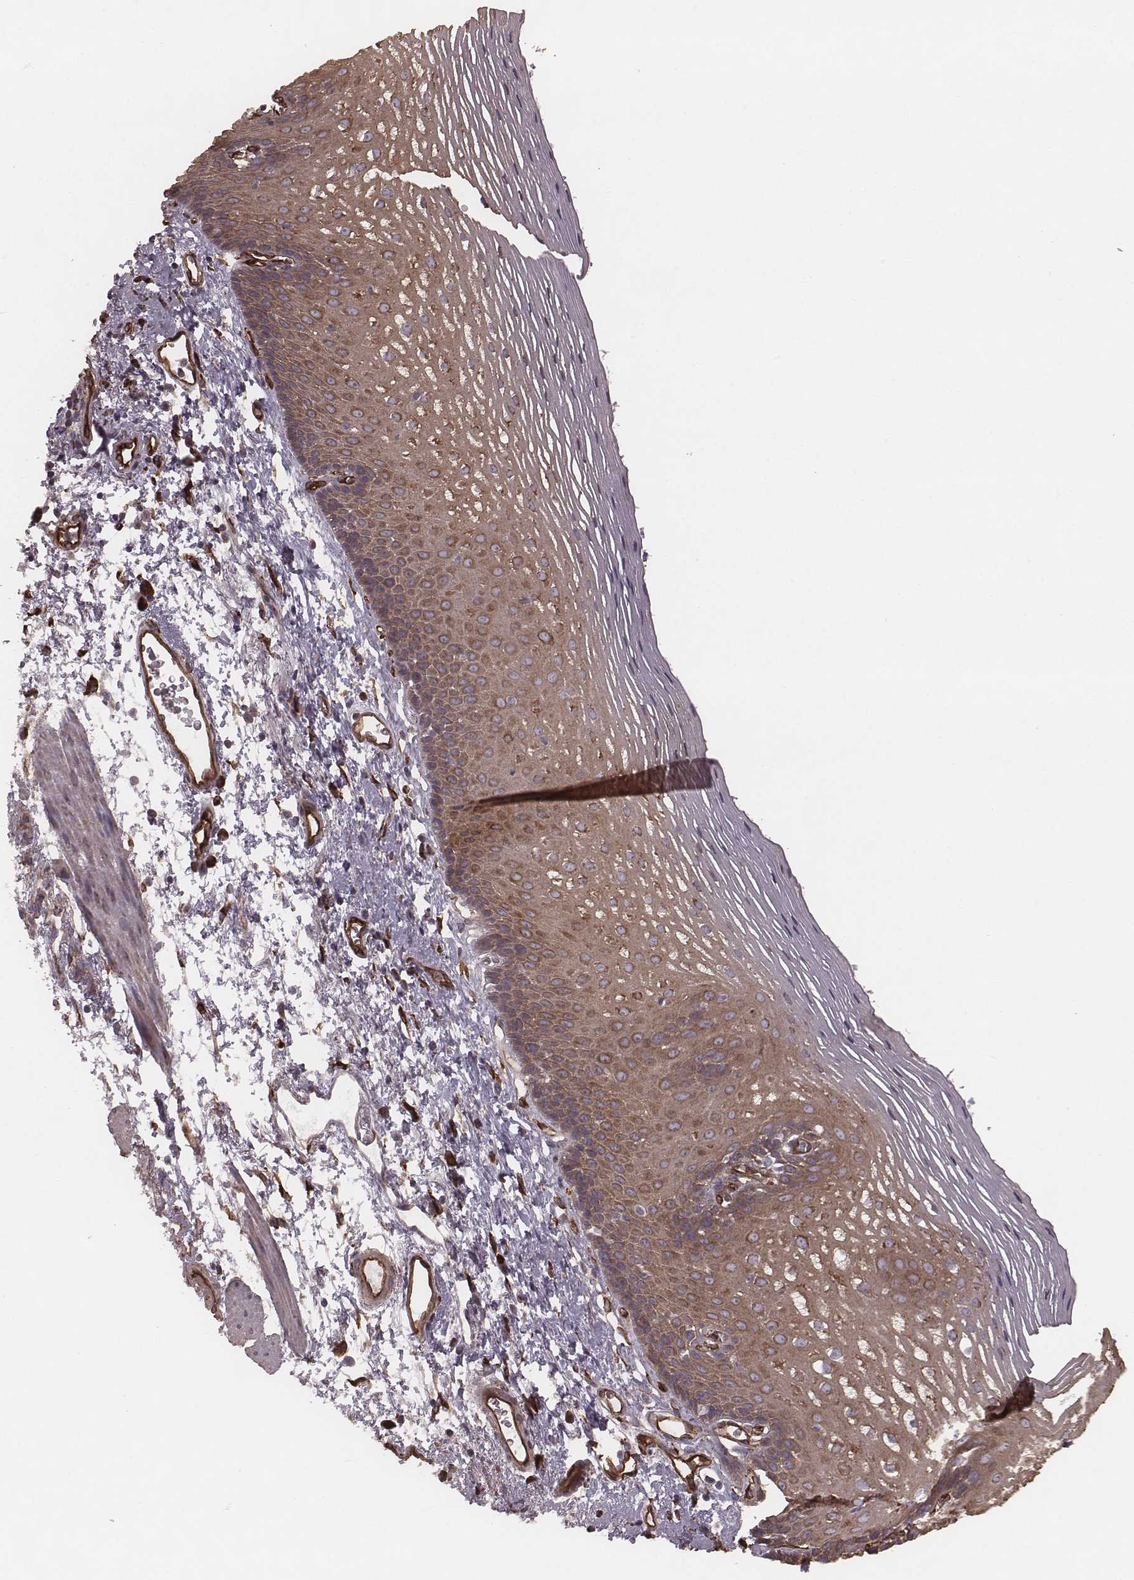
{"staining": {"intensity": "moderate", "quantity": ">75%", "location": "cytoplasmic/membranous"}, "tissue": "esophagus", "cell_type": "Squamous epithelial cells", "image_type": "normal", "snomed": [{"axis": "morphology", "description": "Normal tissue, NOS"}, {"axis": "topography", "description": "Esophagus"}], "caption": "Approximately >75% of squamous epithelial cells in normal esophagus demonstrate moderate cytoplasmic/membranous protein staining as visualized by brown immunohistochemical staining.", "gene": "PALMD", "patient": {"sex": "male", "age": 76}}